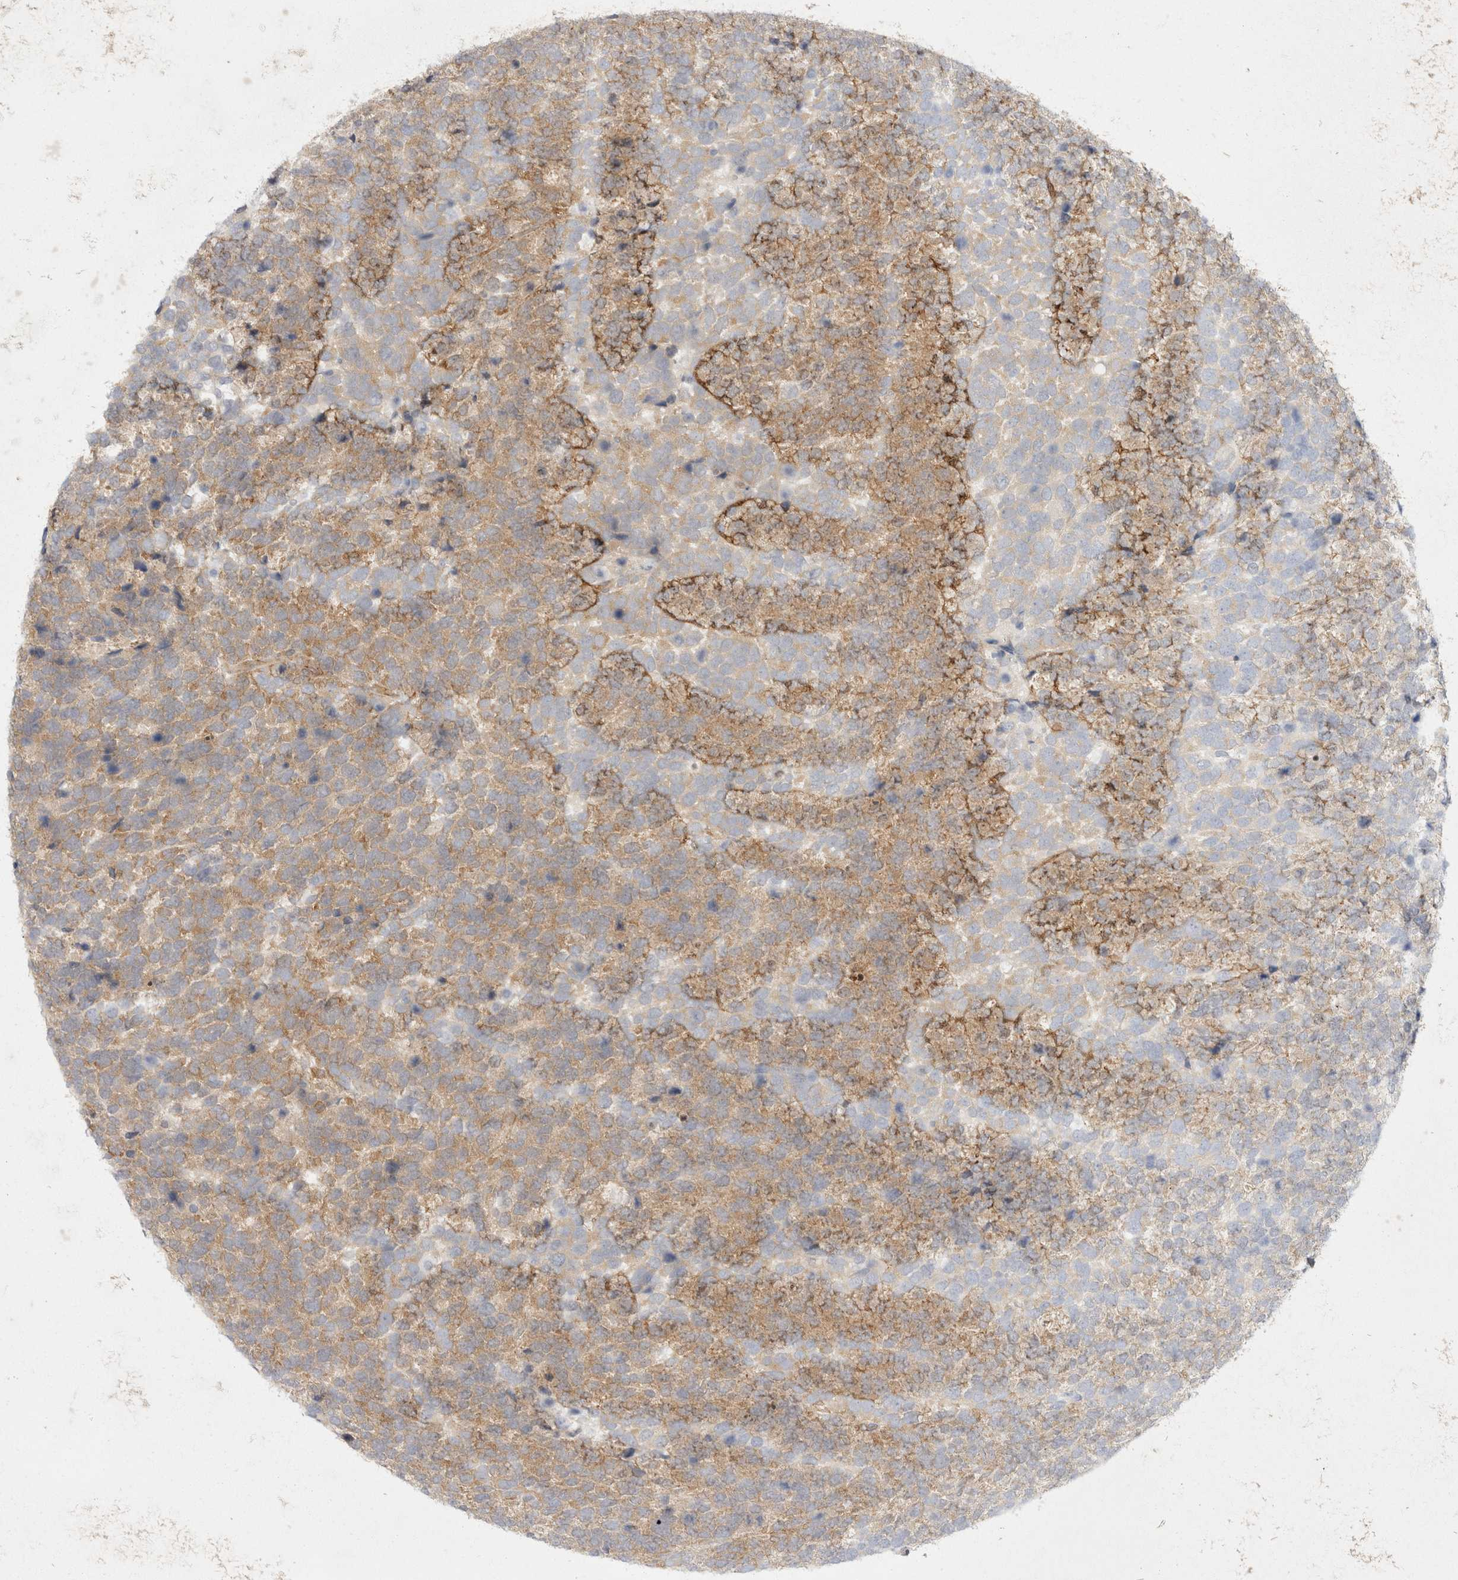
{"staining": {"intensity": "weak", "quantity": "25%-75%", "location": "cytoplasmic/membranous"}, "tissue": "urothelial cancer", "cell_type": "Tumor cells", "image_type": "cancer", "snomed": [{"axis": "morphology", "description": "Urothelial carcinoma, High grade"}, {"axis": "topography", "description": "Urinary bladder"}], "caption": "Urothelial carcinoma (high-grade) stained with DAB immunohistochemistry demonstrates low levels of weak cytoplasmic/membranous staining in about 25%-75% of tumor cells.", "gene": "EIF4G3", "patient": {"sex": "female", "age": 82}}